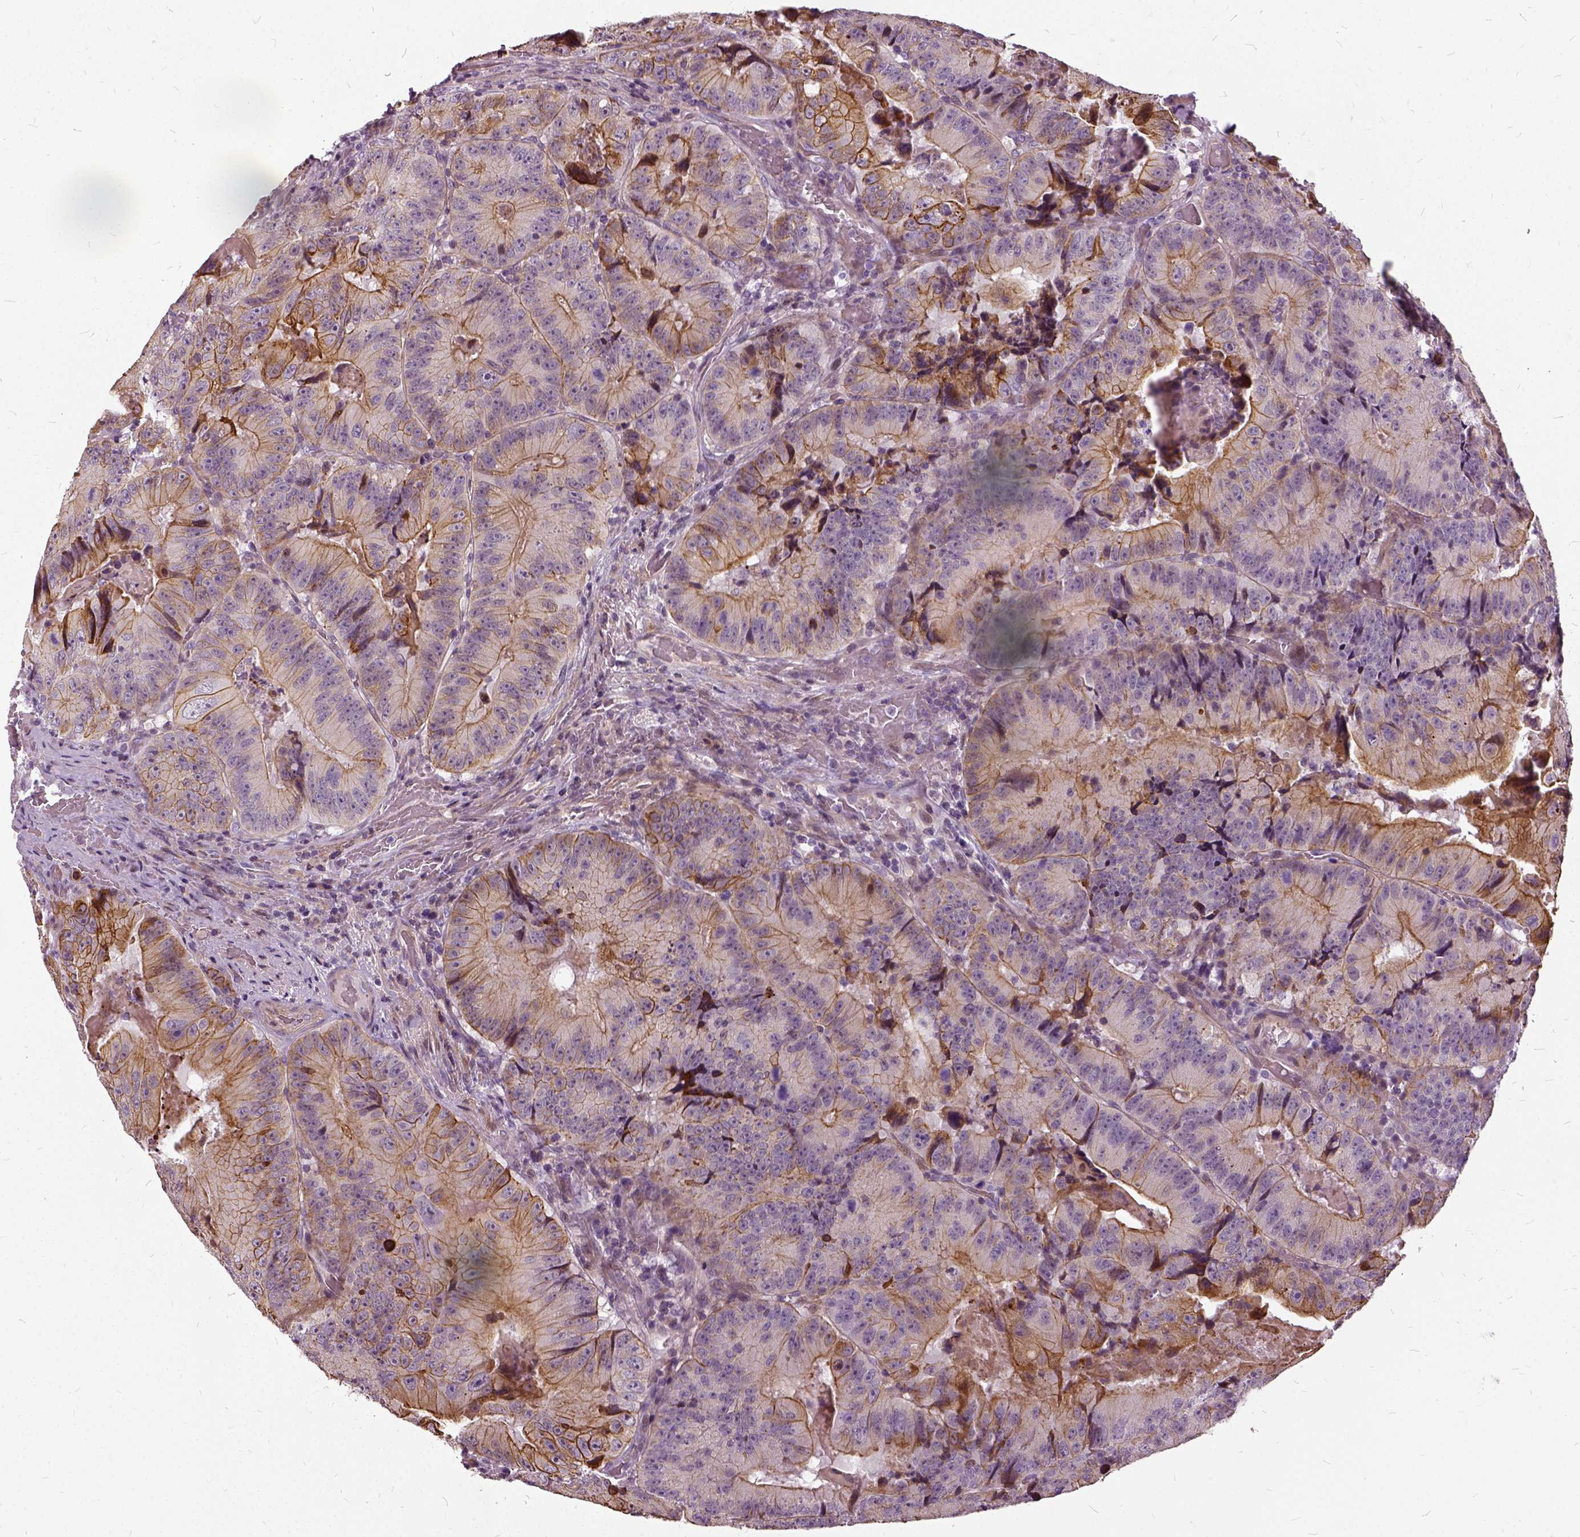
{"staining": {"intensity": "moderate", "quantity": "25%-75%", "location": "cytoplasmic/membranous"}, "tissue": "colorectal cancer", "cell_type": "Tumor cells", "image_type": "cancer", "snomed": [{"axis": "morphology", "description": "Adenocarcinoma, NOS"}, {"axis": "topography", "description": "Colon"}], "caption": "Colorectal adenocarcinoma stained with a brown dye displays moderate cytoplasmic/membranous positive staining in approximately 25%-75% of tumor cells.", "gene": "ILRUN", "patient": {"sex": "female", "age": 86}}